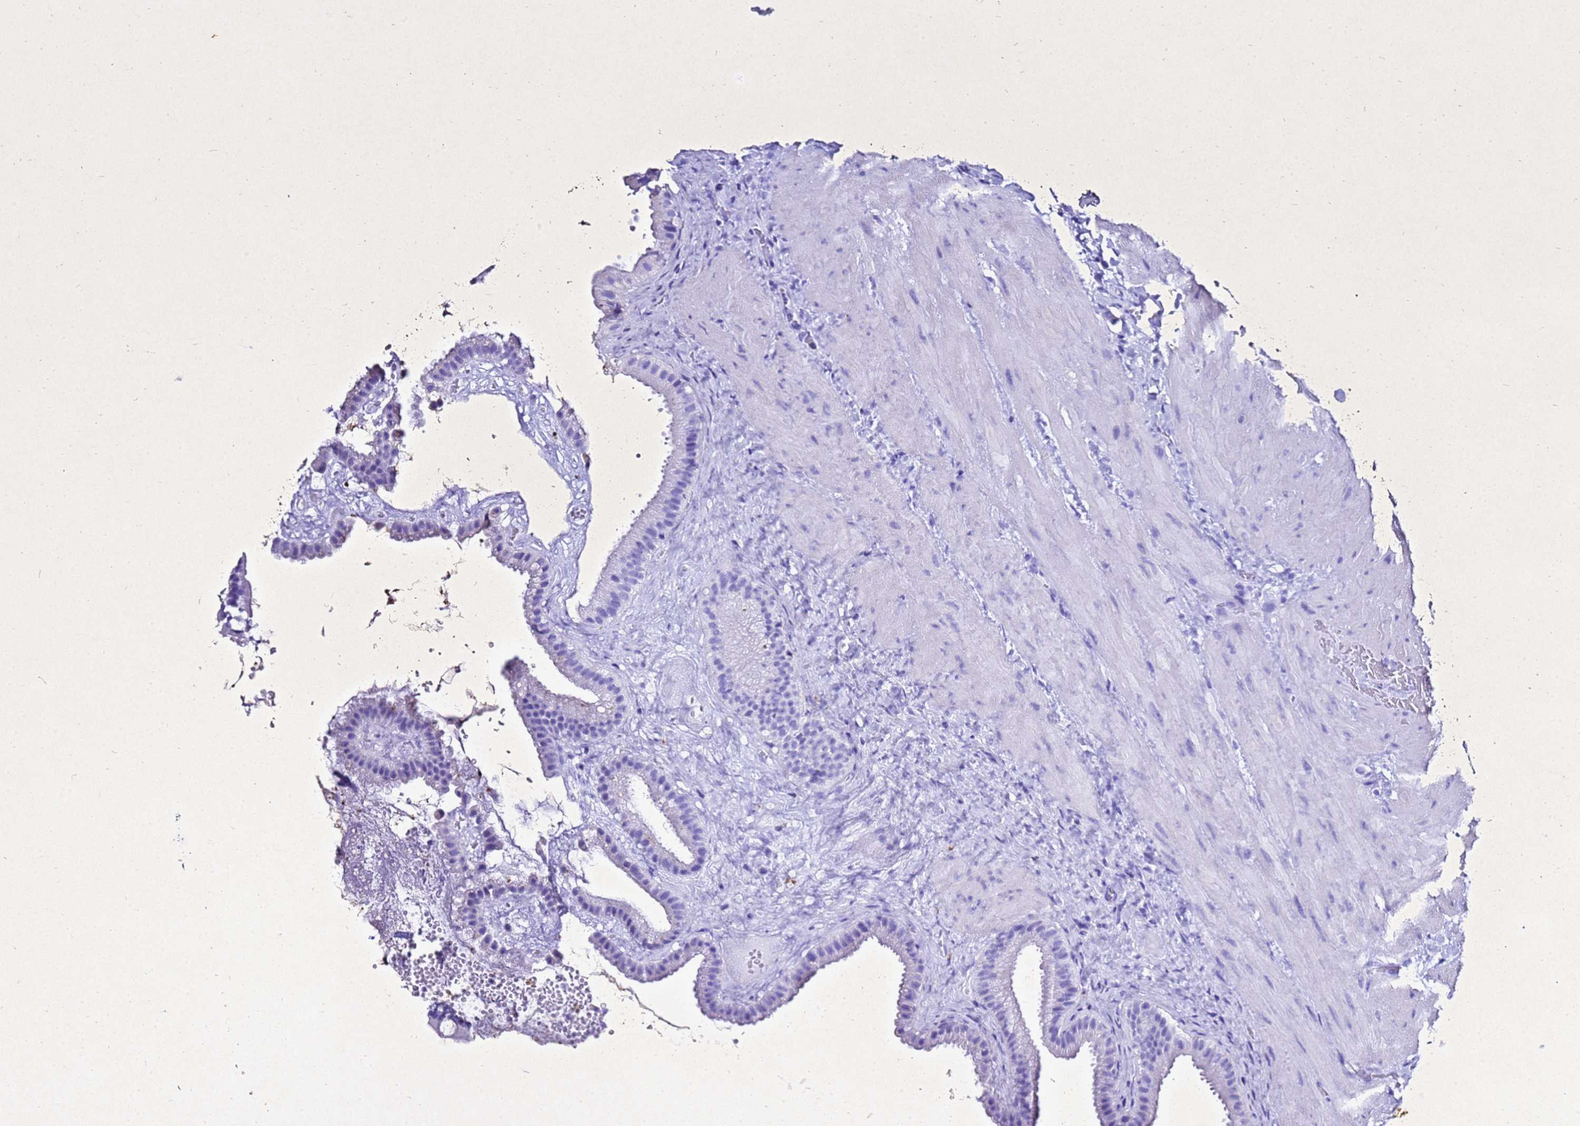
{"staining": {"intensity": "moderate", "quantity": "<25%", "location": "cytoplasmic/membranous"}, "tissue": "gallbladder", "cell_type": "Glandular cells", "image_type": "normal", "snomed": [{"axis": "morphology", "description": "Normal tissue, NOS"}, {"axis": "topography", "description": "Gallbladder"}], "caption": "Immunohistochemical staining of normal human gallbladder displays low levels of moderate cytoplasmic/membranous staining in approximately <25% of glandular cells.", "gene": "LIPF", "patient": {"sex": "male", "age": 55}}